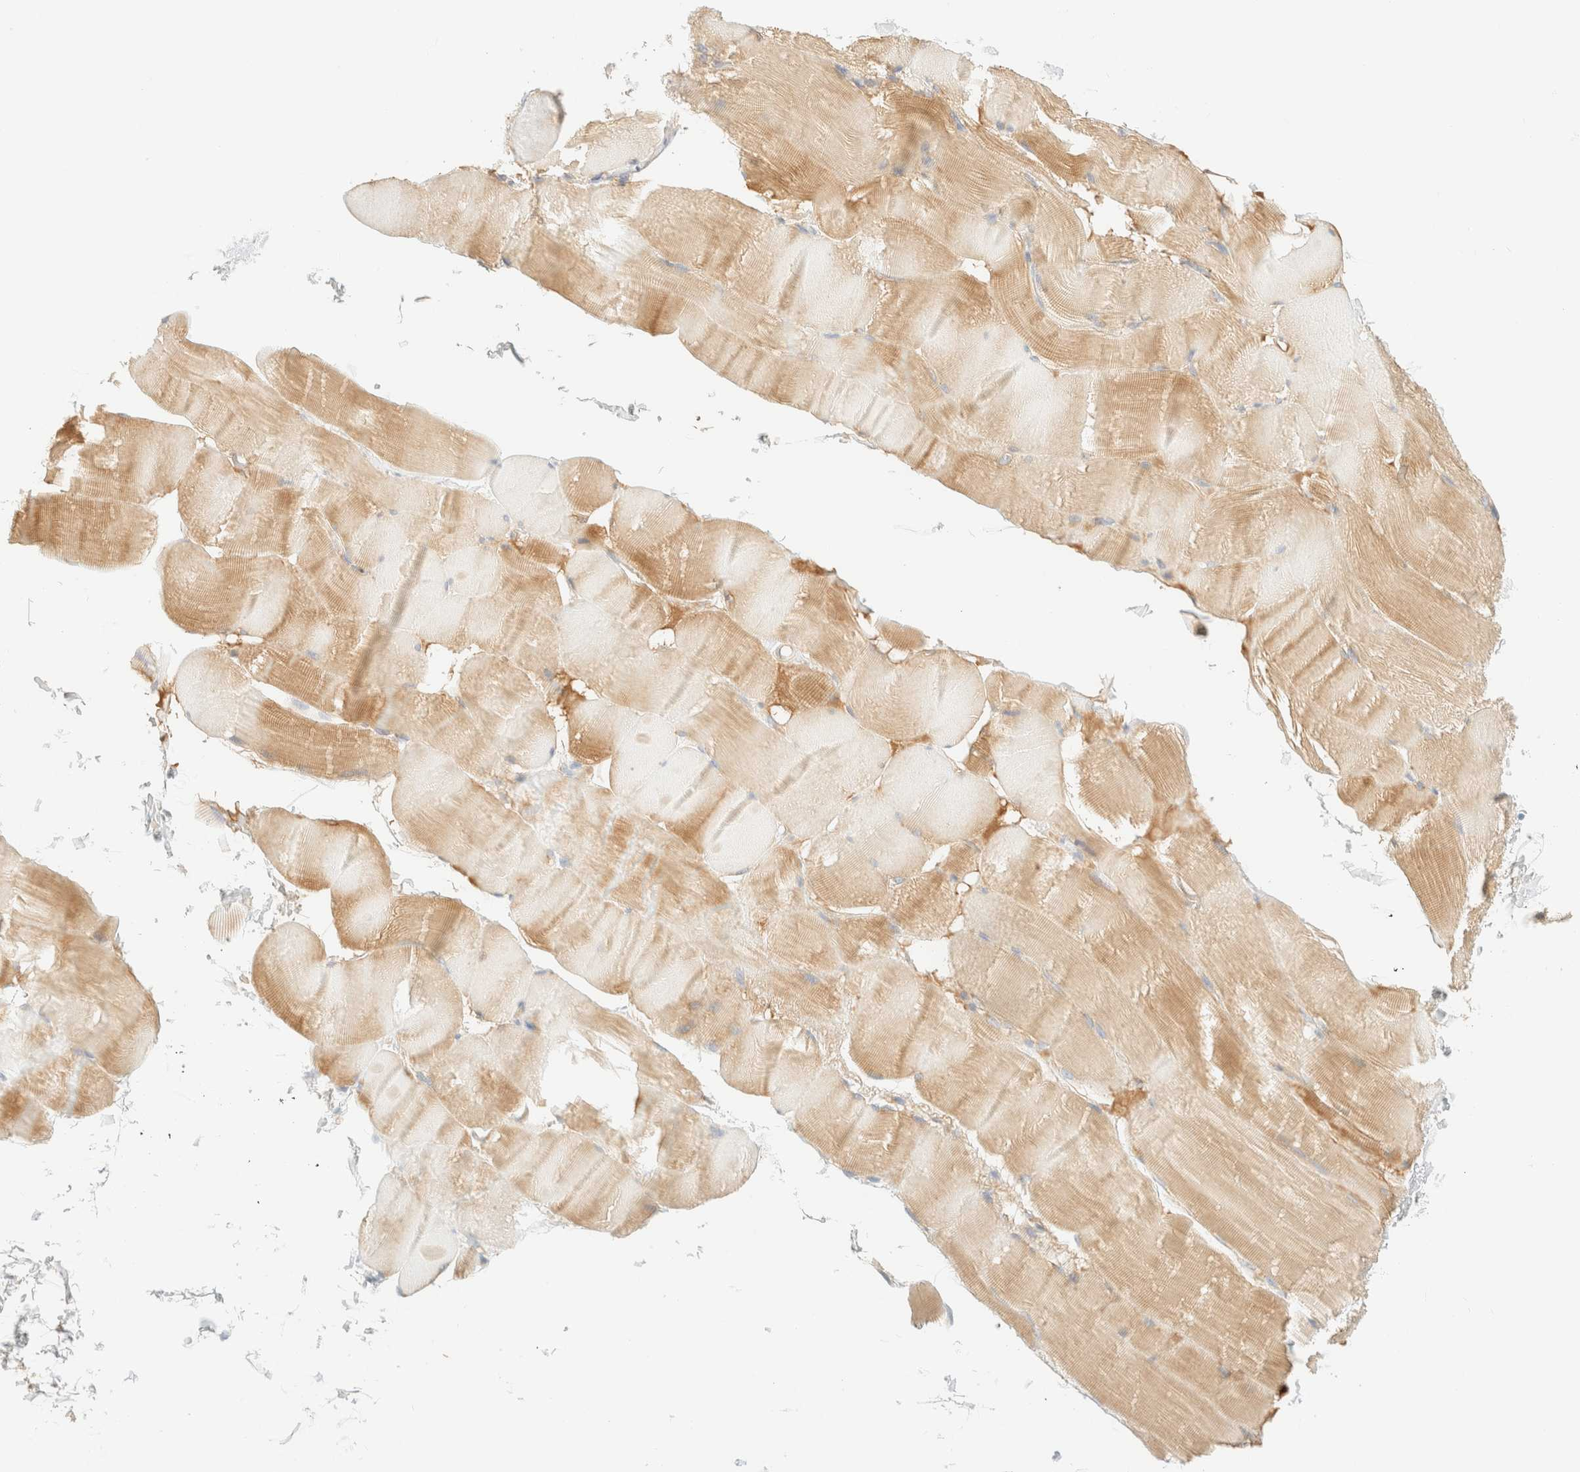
{"staining": {"intensity": "weak", "quantity": "25%-75%", "location": "cytoplasmic/membranous"}, "tissue": "skeletal muscle", "cell_type": "Myocytes", "image_type": "normal", "snomed": [{"axis": "morphology", "description": "Normal tissue, NOS"}, {"axis": "topography", "description": "Skin"}, {"axis": "topography", "description": "Skeletal muscle"}], "caption": "Immunohistochemical staining of unremarkable skeletal muscle reveals weak cytoplasmic/membranous protein staining in approximately 25%-75% of myocytes.", "gene": "FHOD1", "patient": {"sex": "male", "age": 83}}